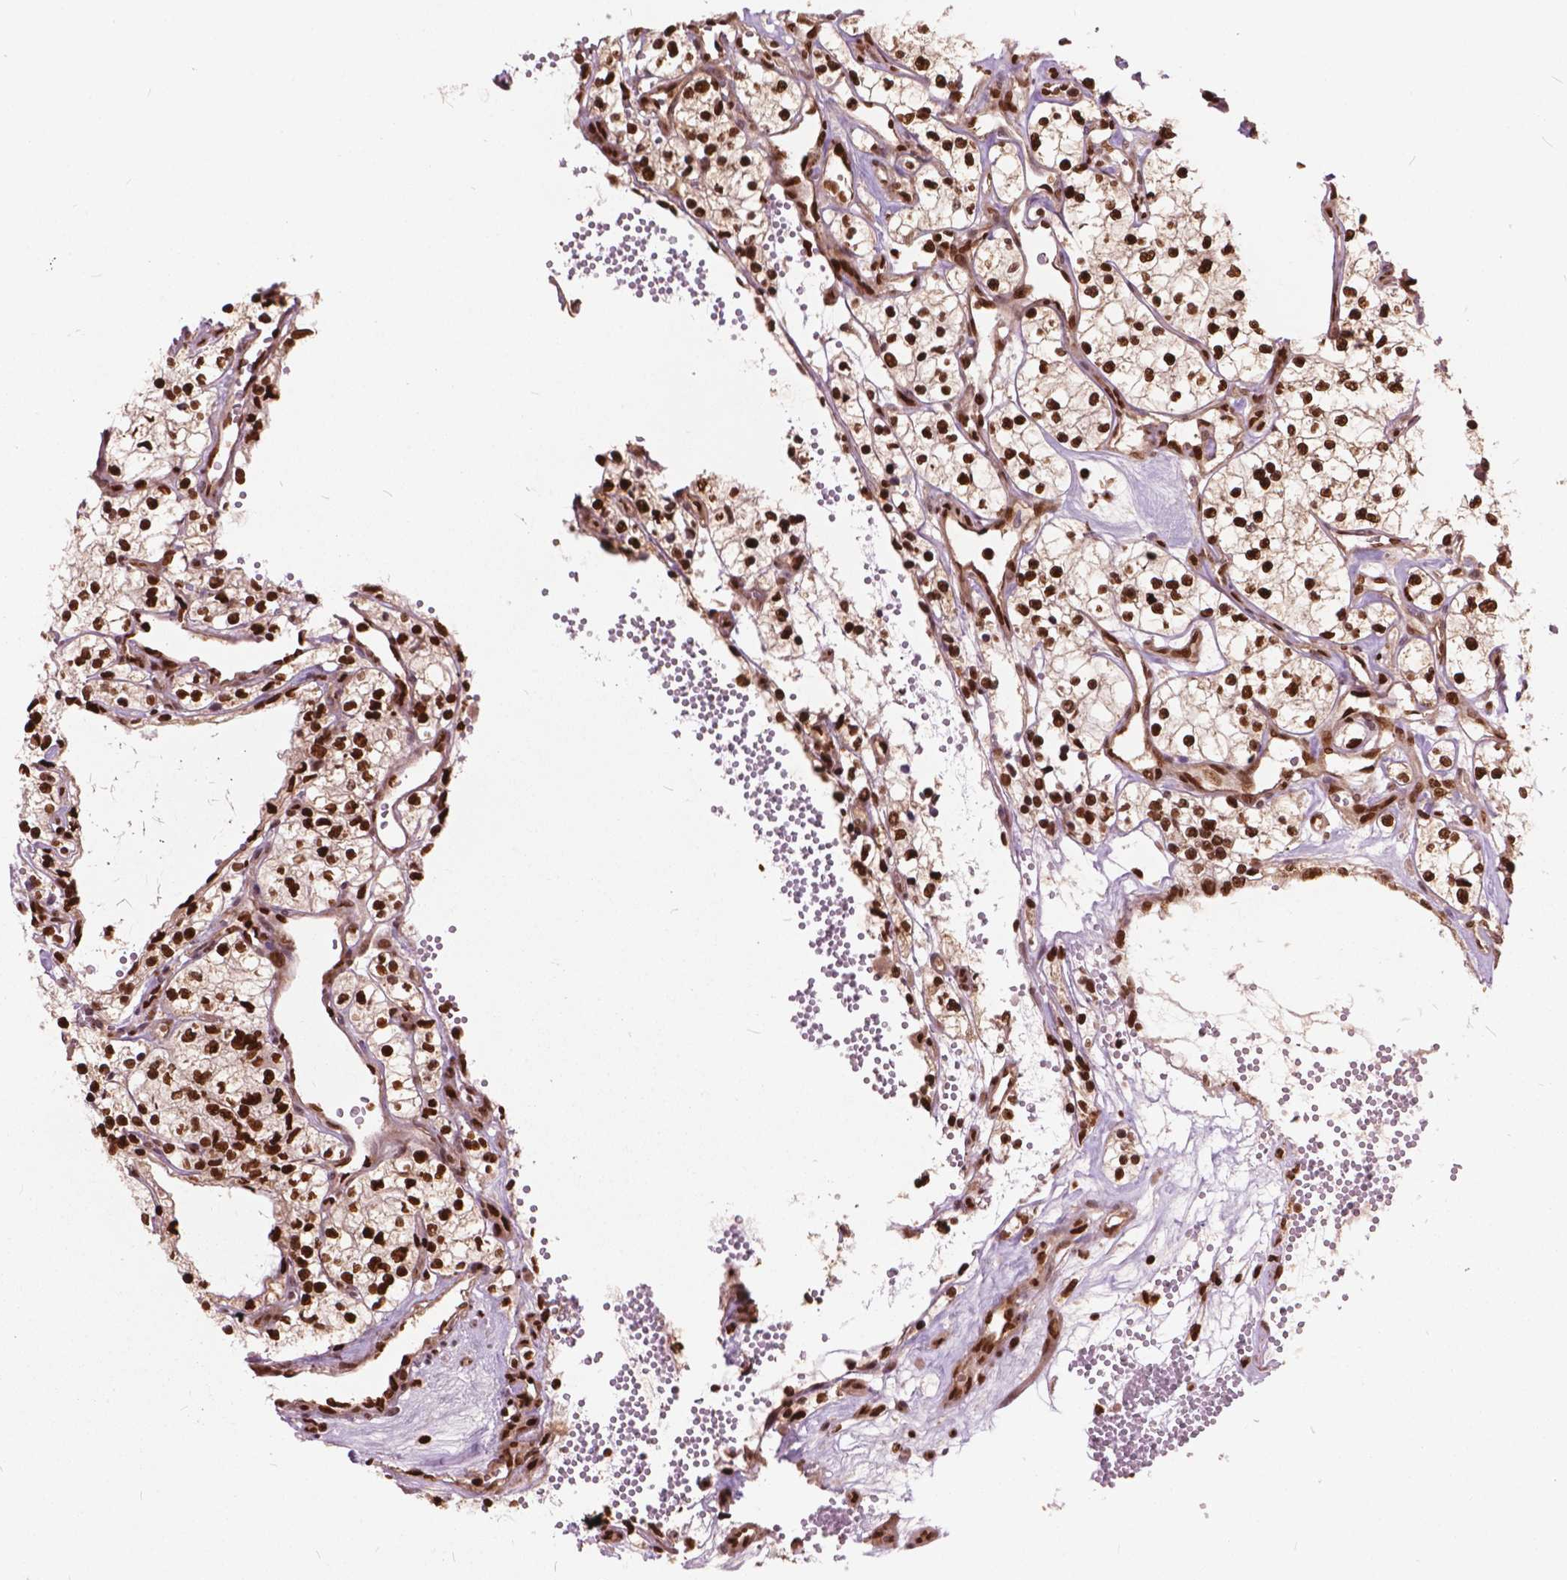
{"staining": {"intensity": "strong", "quantity": ">75%", "location": "nuclear"}, "tissue": "renal cancer", "cell_type": "Tumor cells", "image_type": "cancer", "snomed": [{"axis": "morphology", "description": "Adenocarcinoma, NOS"}, {"axis": "topography", "description": "Kidney"}], "caption": "The photomicrograph reveals immunohistochemical staining of renal cancer. There is strong nuclear staining is present in about >75% of tumor cells. The staining was performed using DAB (3,3'-diaminobenzidine), with brown indicating positive protein expression. Nuclei are stained blue with hematoxylin.", "gene": "ANP32B", "patient": {"sex": "female", "age": 69}}